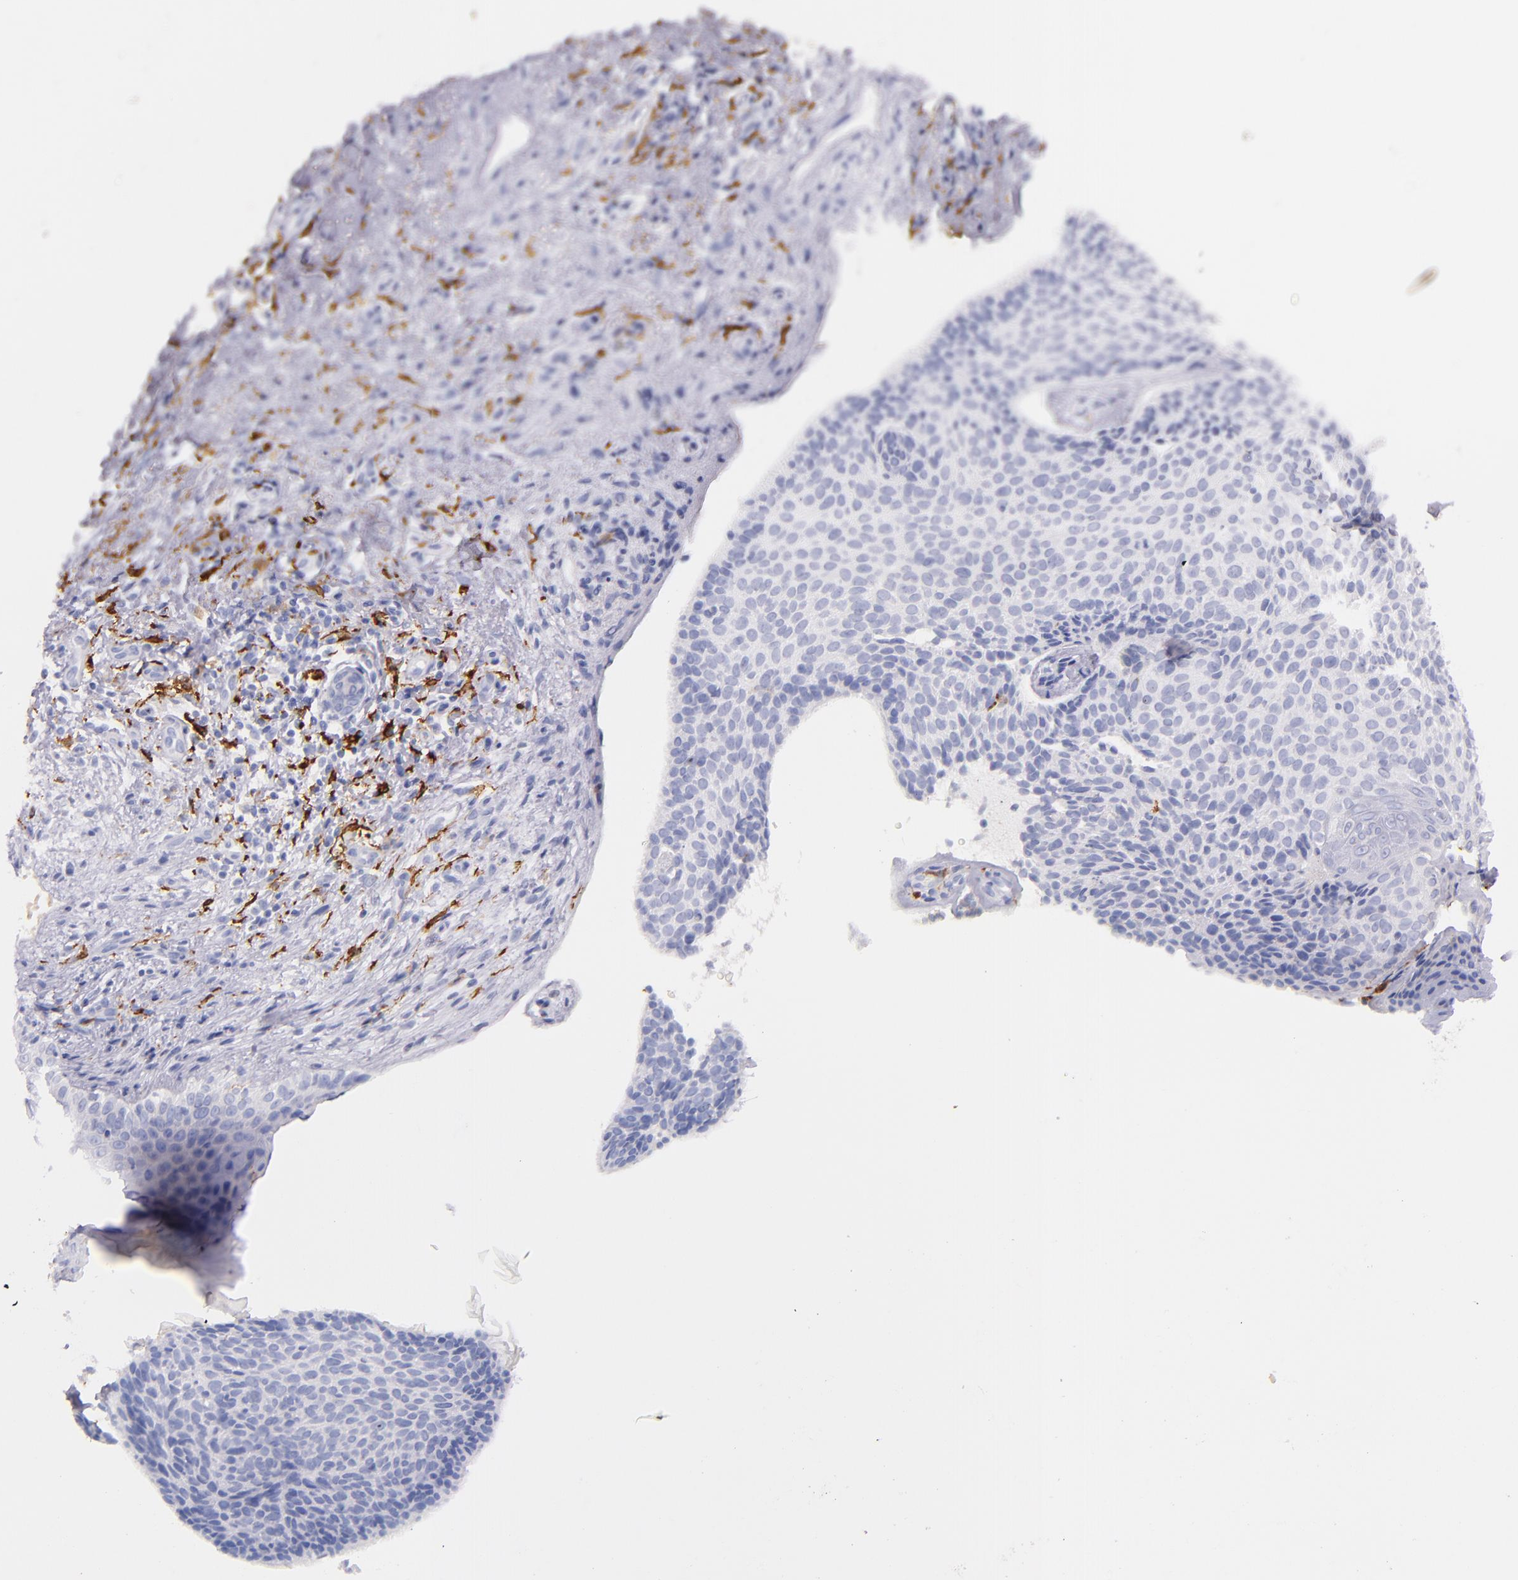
{"staining": {"intensity": "negative", "quantity": "none", "location": "none"}, "tissue": "skin cancer", "cell_type": "Tumor cells", "image_type": "cancer", "snomed": [{"axis": "morphology", "description": "Basal cell carcinoma"}, {"axis": "topography", "description": "Skin"}], "caption": "Immunohistochemistry (IHC) micrograph of skin basal cell carcinoma stained for a protein (brown), which displays no expression in tumor cells. (DAB IHC, high magnification).", "gene": "CD163", "patient": {"sex": "female", "age": 78}}